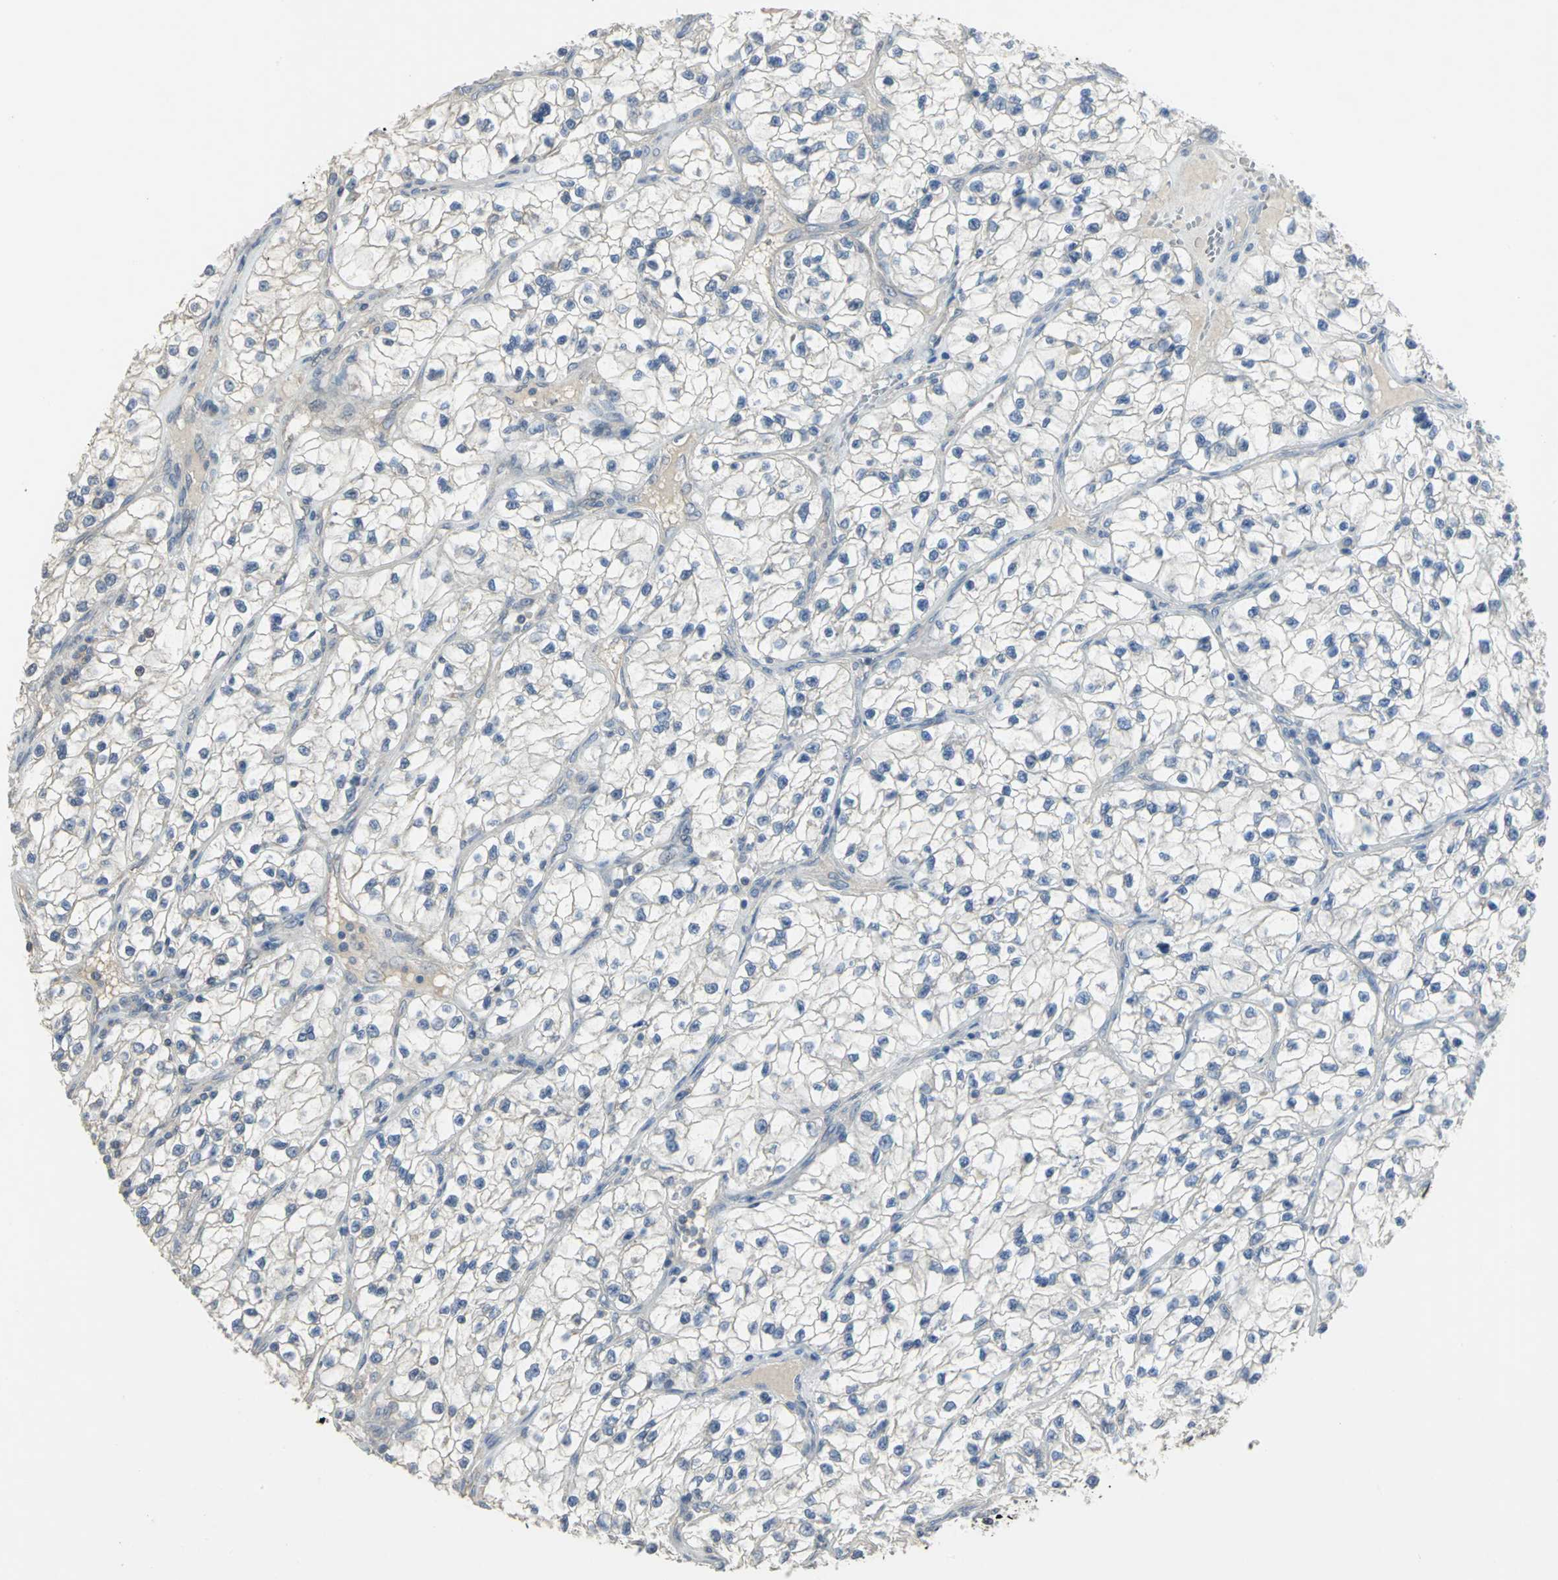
{"staining": {"intensity": "negative", "quantity": "none", "location": "none"}, "tissue": "renal cancer", "cell_type": "Tumor cells", "image_type": "cancer", "snomed": [{"axis": "morphology", "description": "Adenocarcinoma, NOS"}, {"axis": "topography", "description": "Kidney"}], "caption": "The IHC micrograph has no significant expression in tumor cells of renal adenocarcinoma tissue. The staining is performed using DAB (3,3'-diaminobenzidine) brown chromogen with nuclei counter-stained in using hematoxylin.", "gene": "PPIA", "patient": {"sex": "female", "age": 57}}